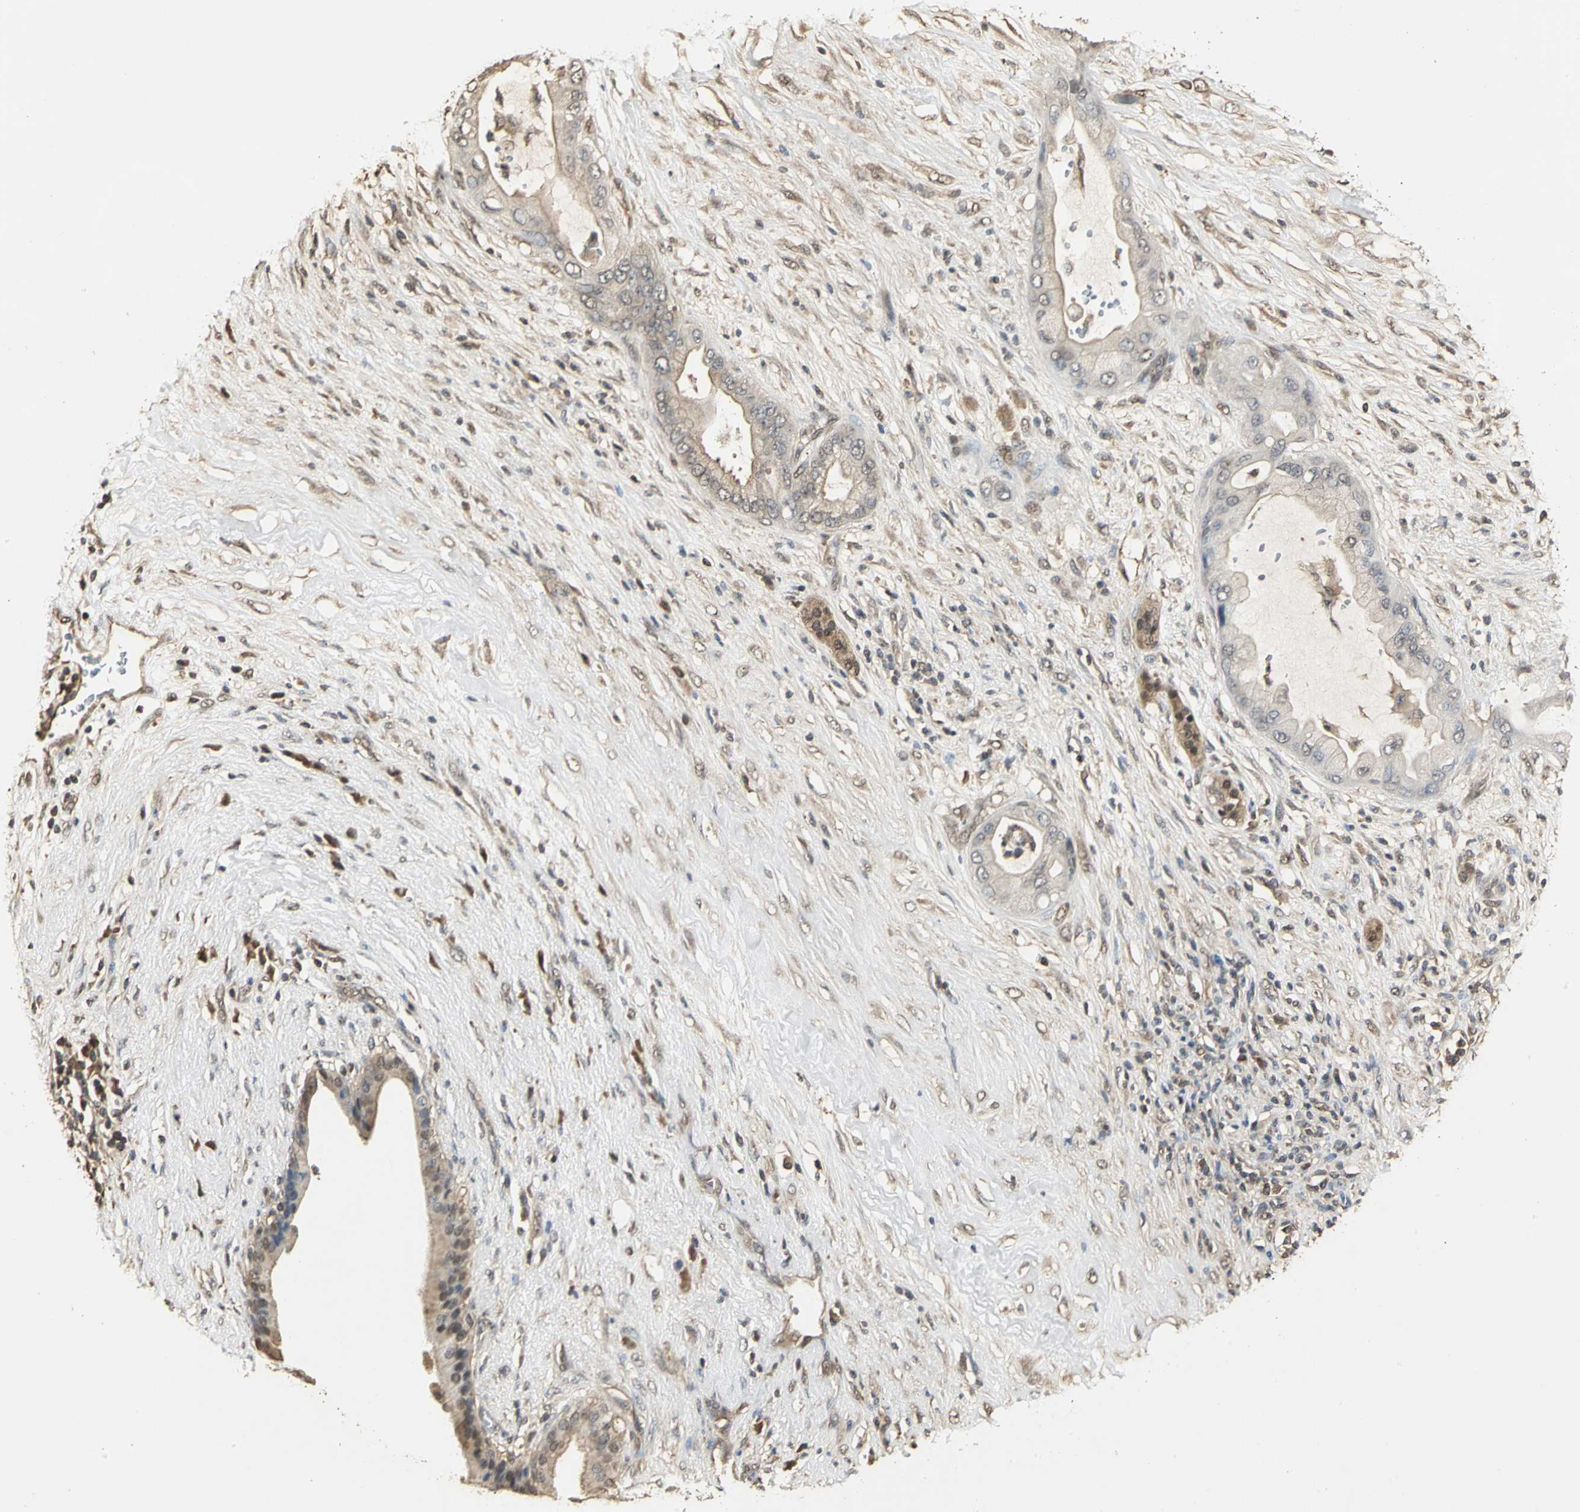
{"staining": {"intensity": "weak", "quantity": ">75%", "location": "cytoplasmic/membranous"}, "tissue": "pancreatic cancer", "cell_type": "Tumor cells", "image_type": "cancer", "snomed": [{"axis": "morphology", "description": "Adenocarcinoma, NOS"}, {"axis": "topography", "description": "Pancreas"}], "caption": "IHC image of neoplastic tissue: adenocarcinoma (pancreatic) stained using immunohistochemistry (IHC) shows low levels of weak protein expression localized specifically in the cytoplasmic/membranous of tumor cells, appearing as a cytoplasmic/membranous brown color.", "gene": "PARK7", "patient": {"sex": "female", "age": 59}}